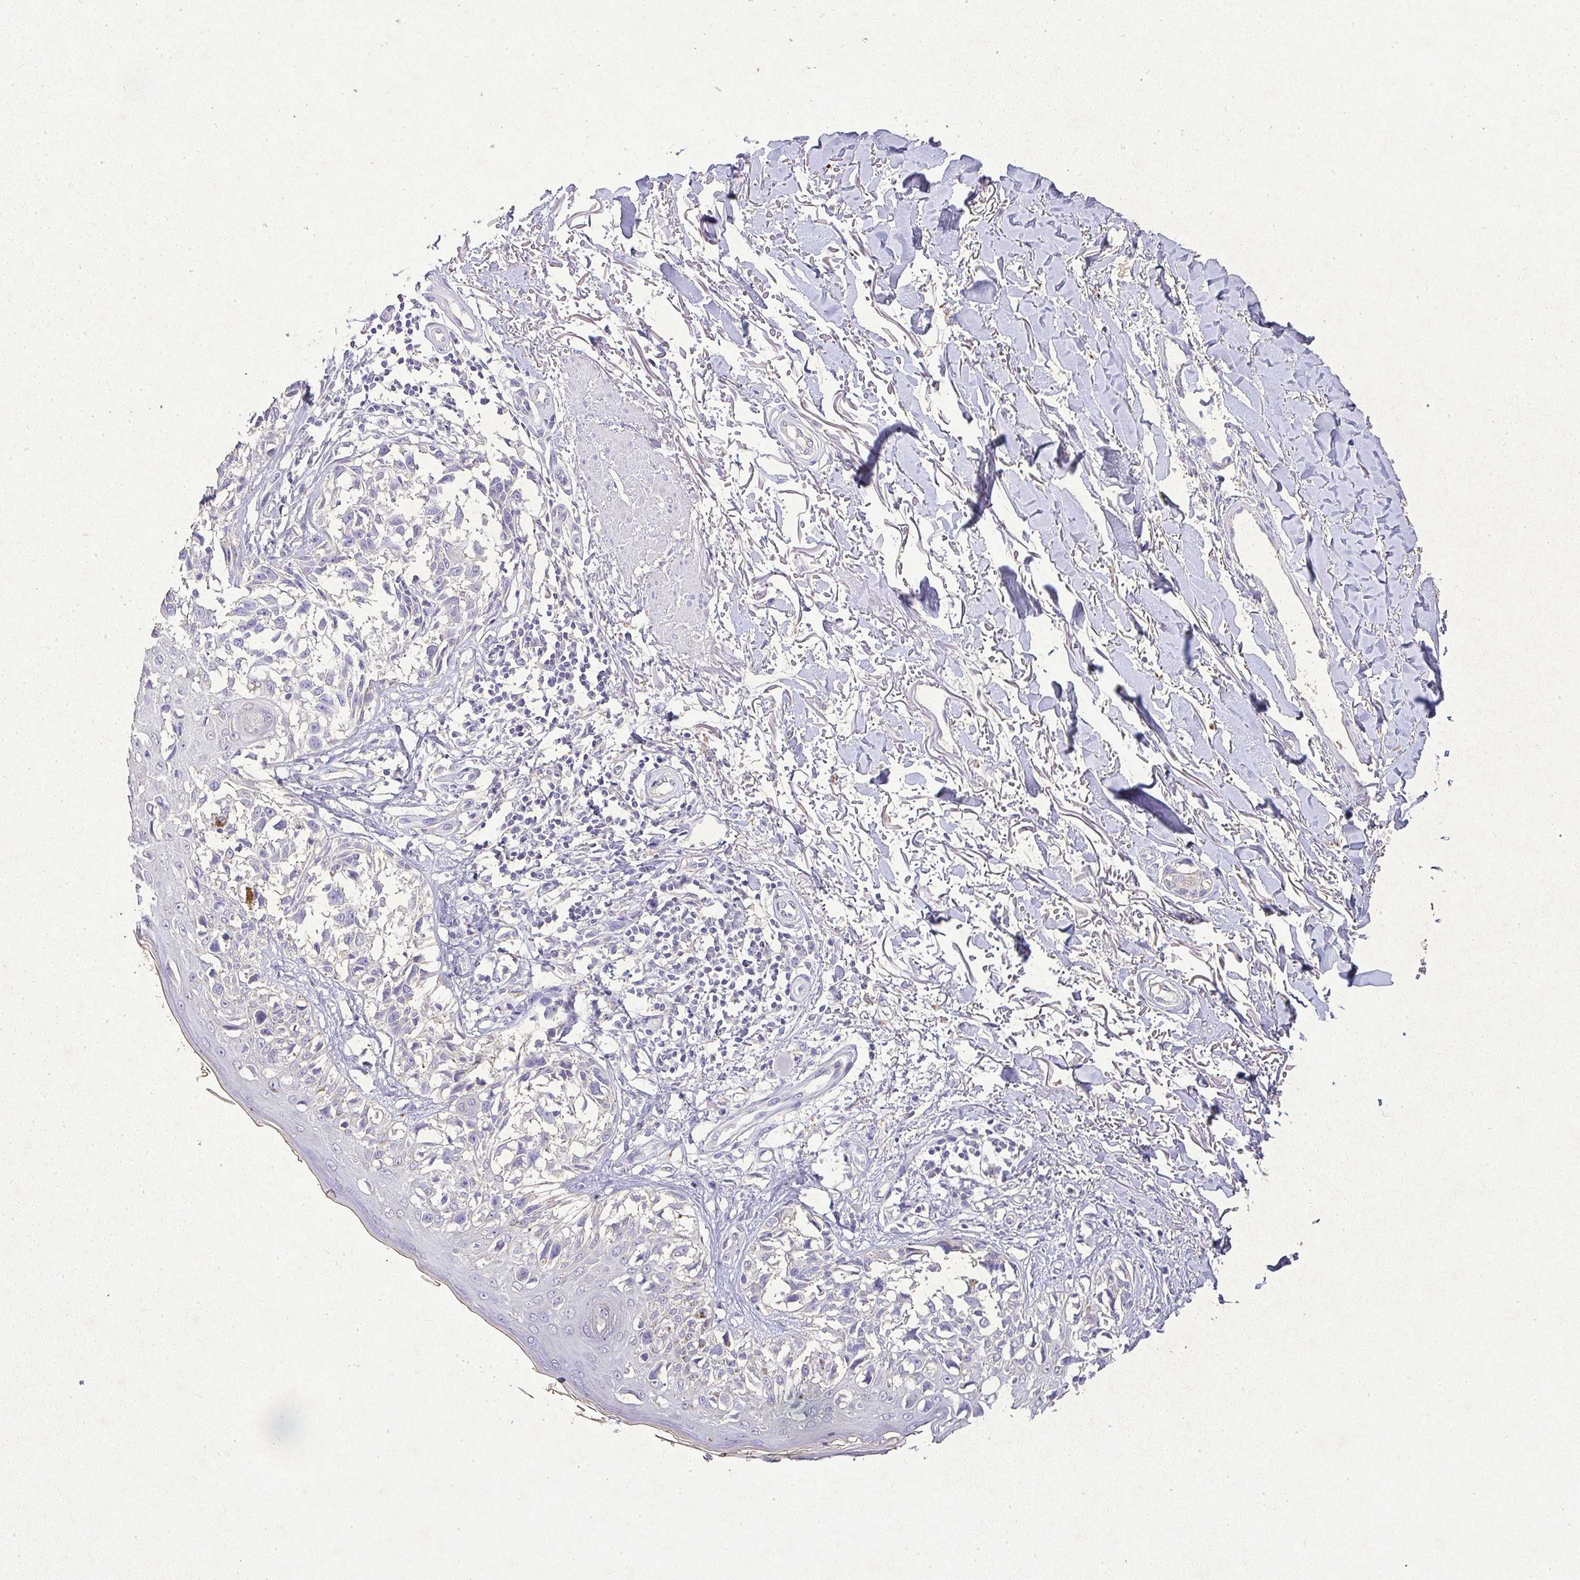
{"staining": {"intensity": "negative", "quantity": "none", "location": "none"}, "tissue": "melanoma", "cell_type": "Tumor cells", "image_type": "cancer", "snomed": [{"axis": "morphology", "description": "Malignant melanoma, NOS"}, {"axis": "topography", "description": "Skin"}], "caption": "Malignant melanoma was stained to show a protein in brown. There is no significant positivity in tumor cells.", "gene": "RPS2", "patient": {"sex": "male", "age": 73}}